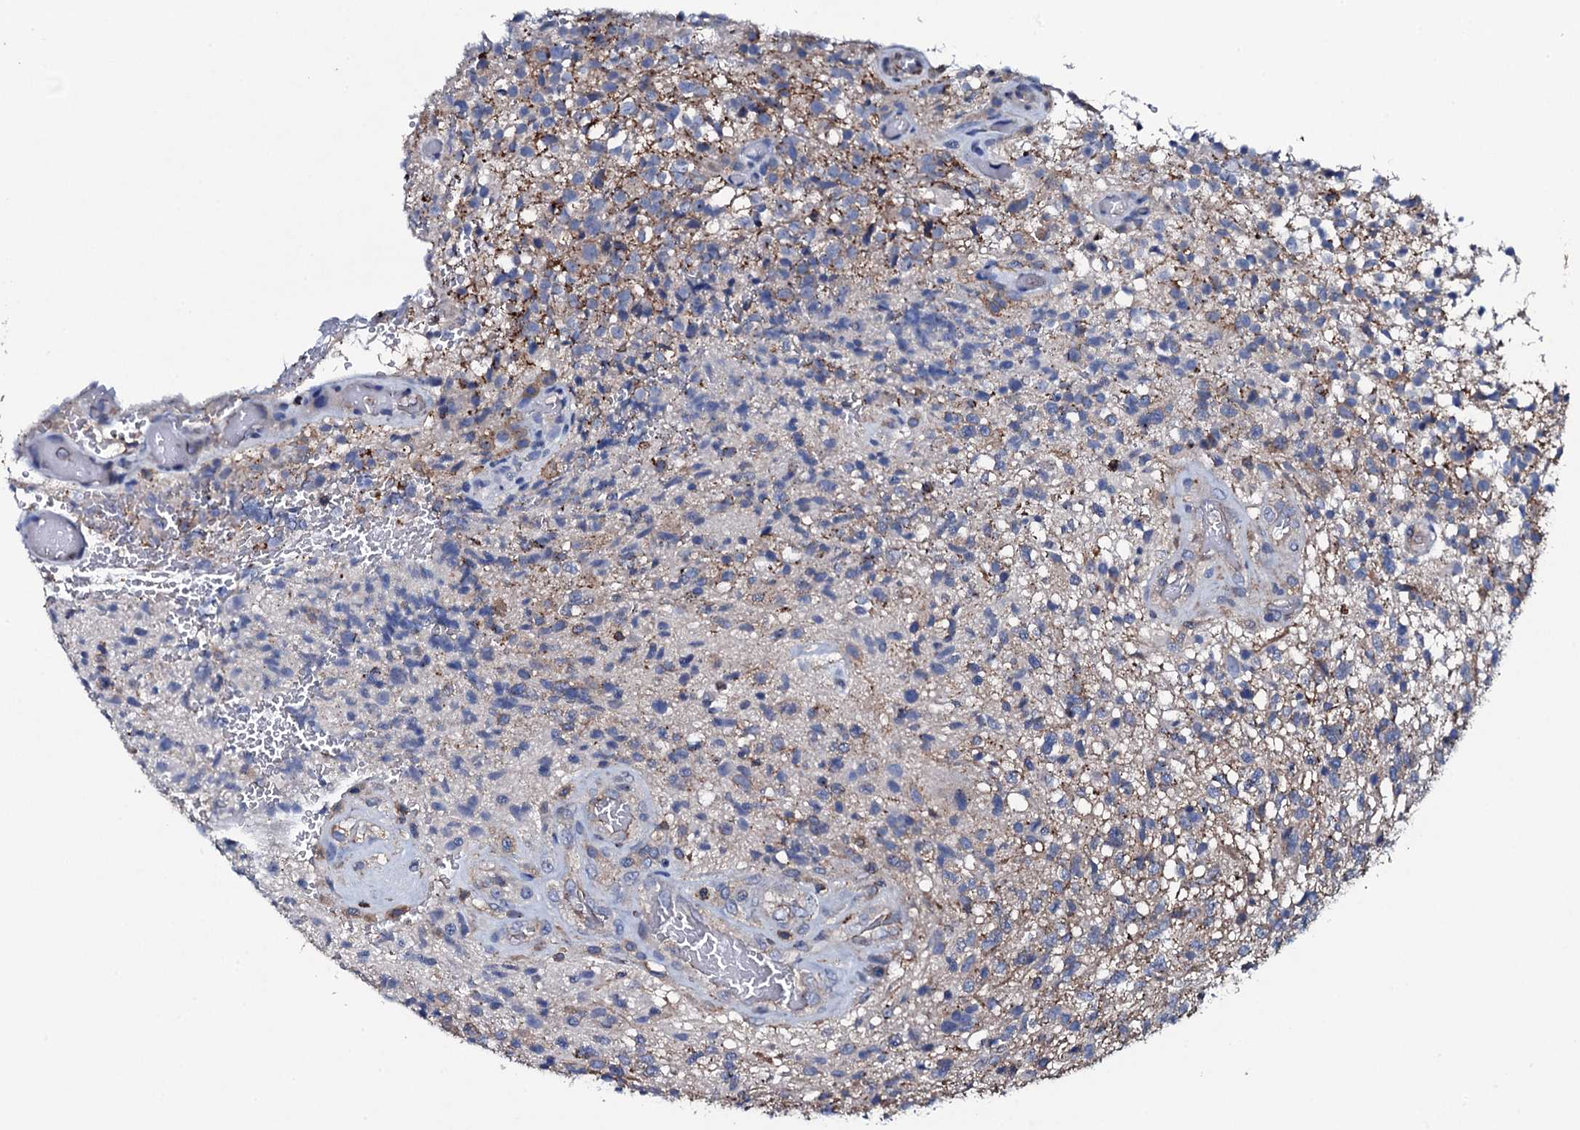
{"staining": {"intensity": "weak", "quantity": "<25%", "location": "cytoplasmic/membranous"}, "tissue": "glioma", "cell_type": "Tumor cells", "image_type": "cancer", "snomed": [{"axis": "morphology", "description": "Glioma, malignant, High grade"}, {"axis": "topography", "description": "Brain"}], "caption": "High power microscopy photomicrograph of an IHC photomicrograph of high-grade glioma (malignant), revealing no significant expression in tumor cells.", "gene": "MS4A4E", "patient": {"sex": "male", "age": 56}}